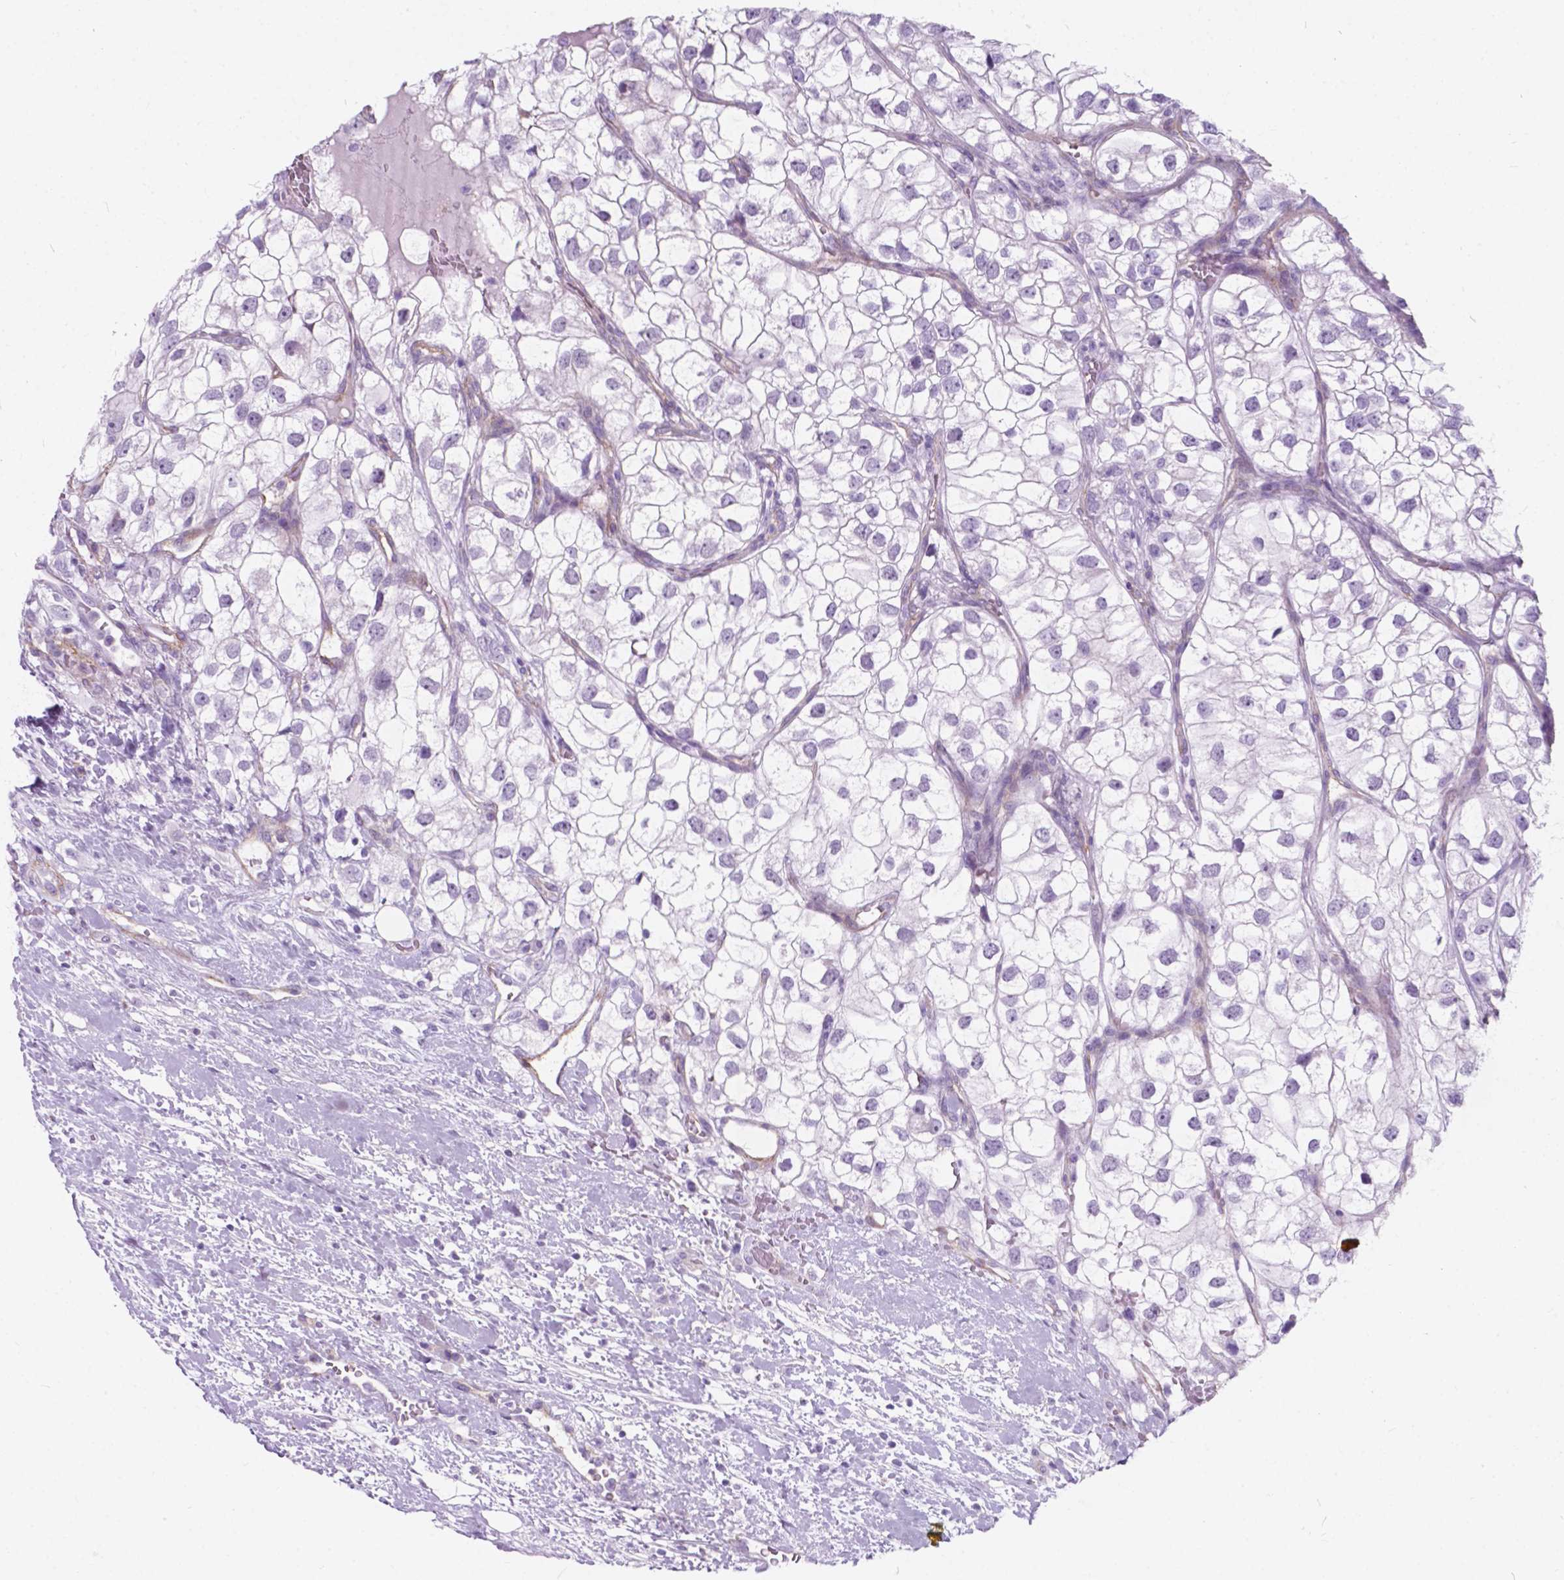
{"staining": {"intensity": "negative", "quantity": "none", "location": "none"}, "tissue": "renal cancer", "cell_type": "Tumor cells", "image_type": "cancer", "snomed": [{"axis": "morphology", "description": "Adenocarcinoma, NOS"}, {"axis": "topography", "description": "Kidney"}], "caption": "Adenocarcinoma (renal) was stained to show a protein in brown. There is no significant positivity in tumor cells.", "gene": "KIAA0040", "patient": {"sex": "male", "age": 59}}